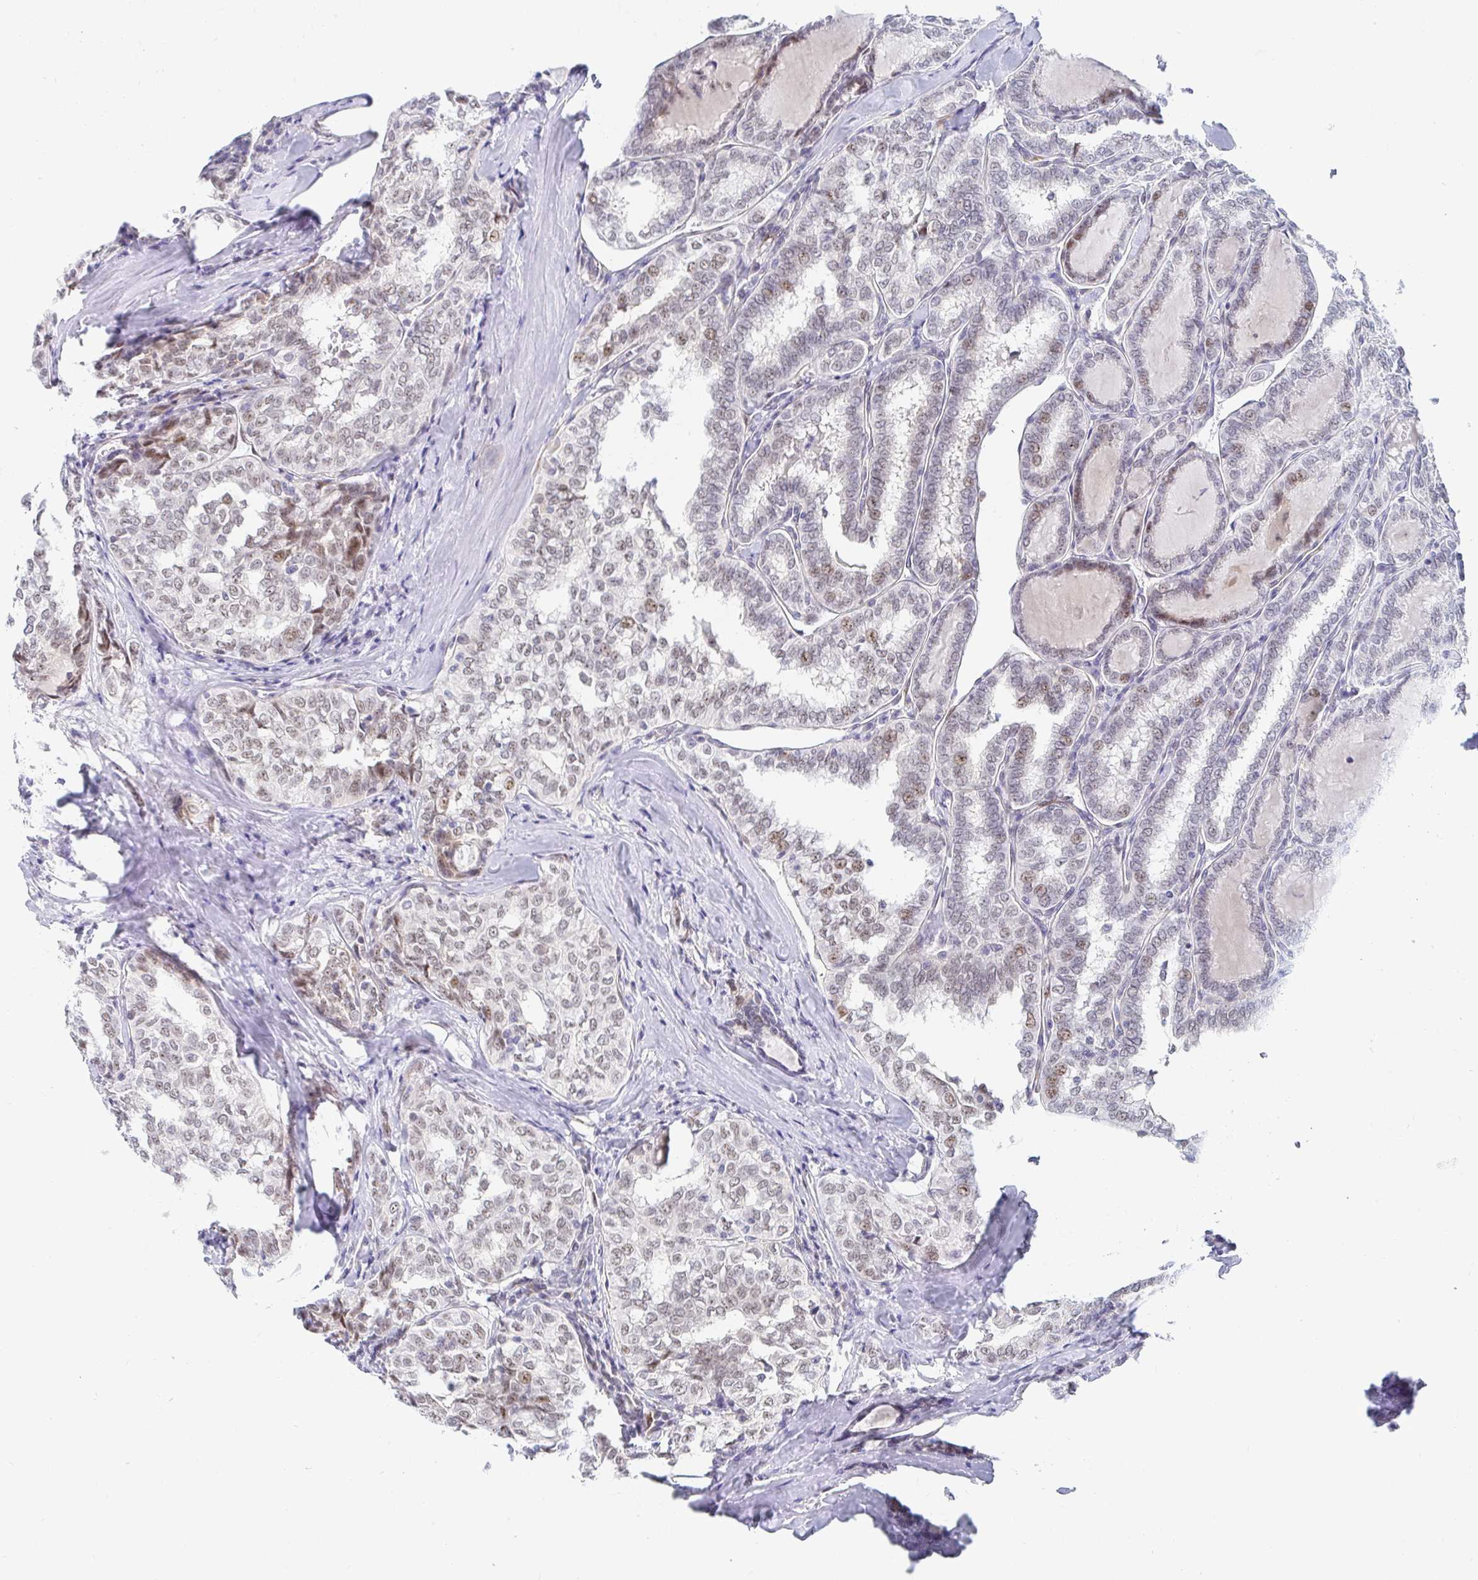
{"staining": {"intensity": "weak", "quantity": "25%-75%", "location": "nuclear"}, "tissue": "thyroid cancer", "cell_type": "Tumor cells", "image_type": "cancer", "snomed": [{"axis": "morphology", "description": "Papillary adenocarcinoma, NOS"}, {"axis": "topography", "description": "Thyroid gland"}], "caption": "Immunohistochemistry (IHC) of human thyroid cancer (papillary adenocarcinoma) displays low levels of weak nuclear expression in approximately 25%-75% of tumor cells.", "gene": "COL28A1", "patient": {"sex": "female", "age": 30}}